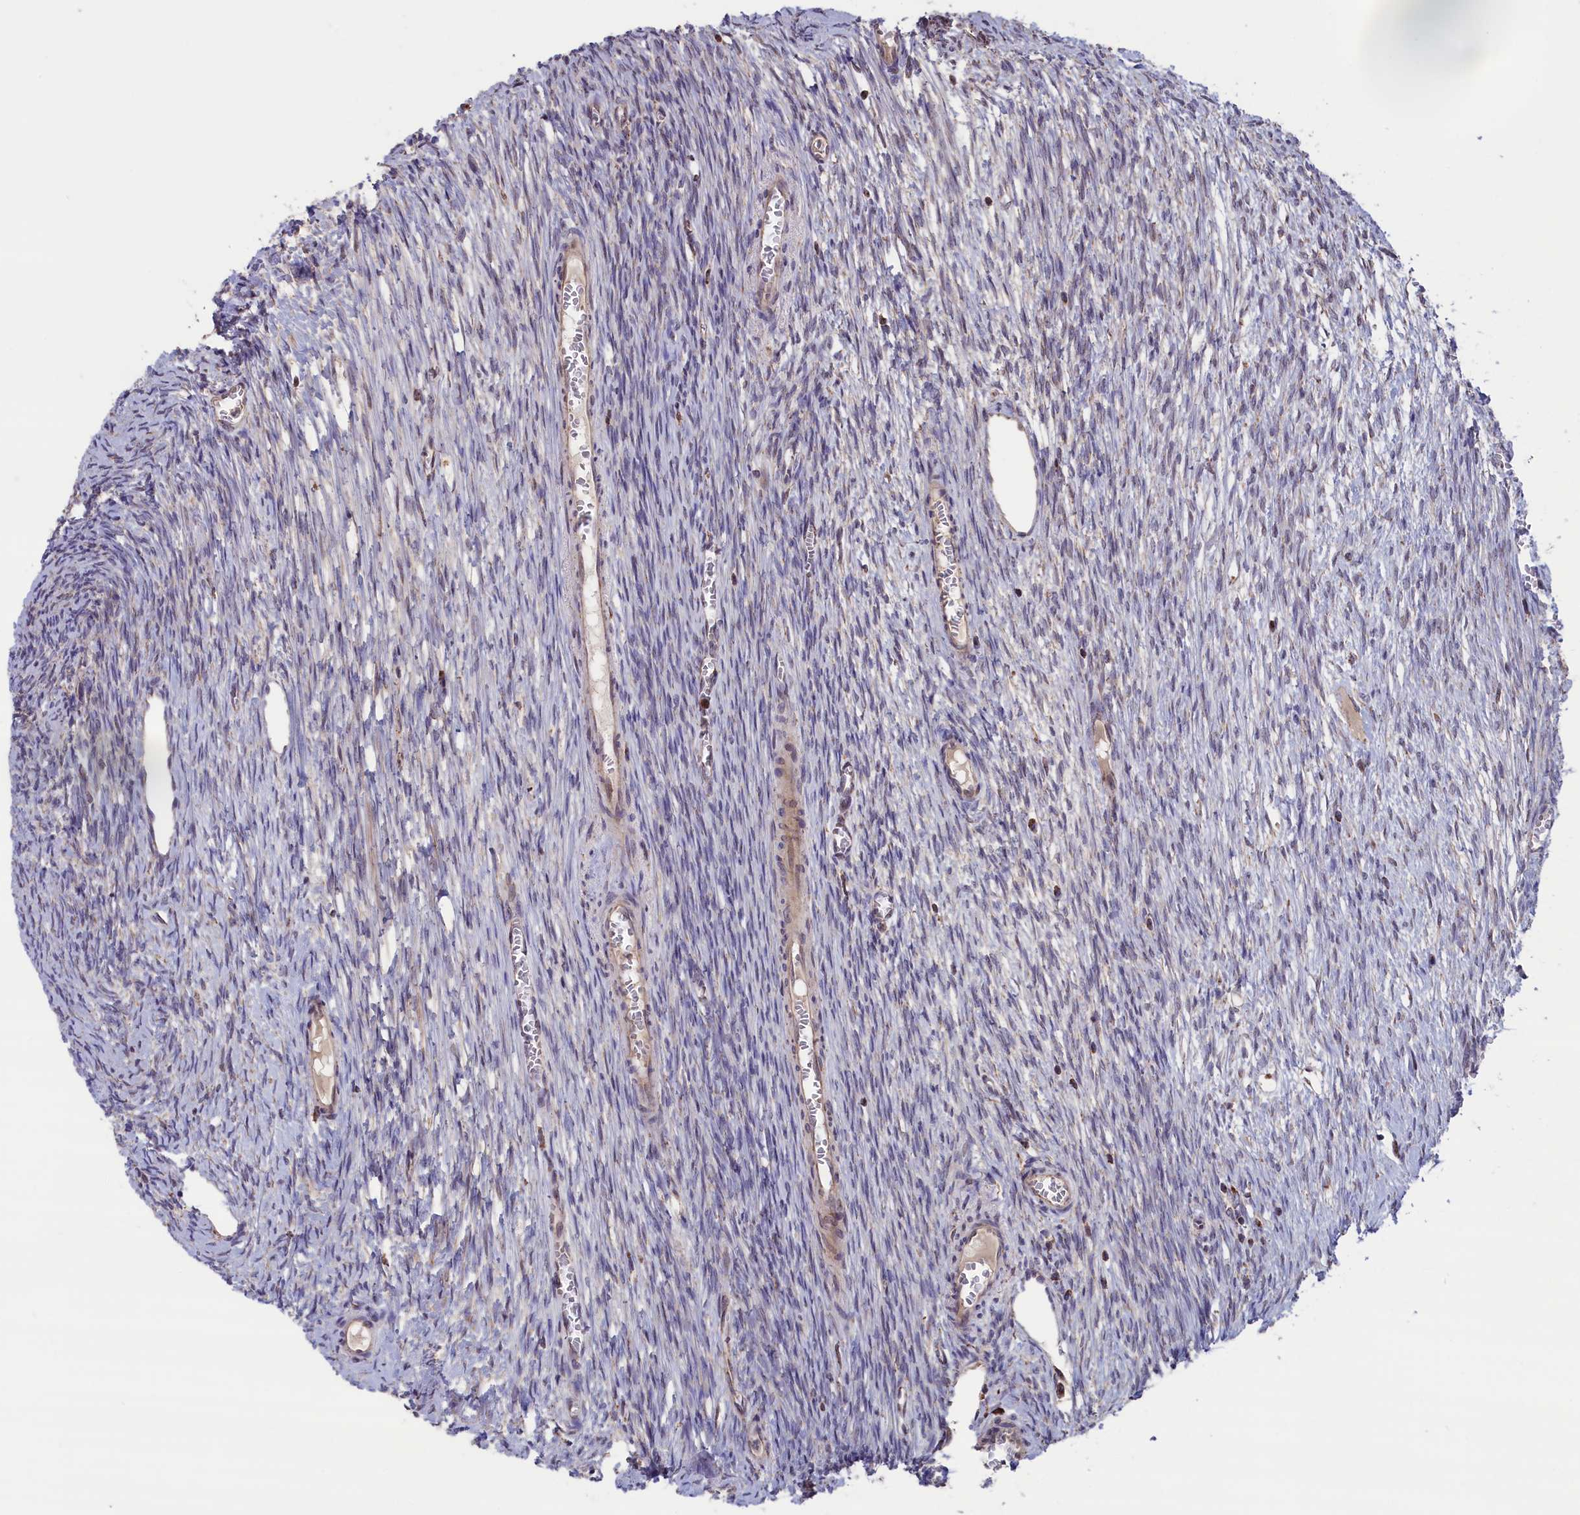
{"staining": {"intensity": "weak", "quantity": "<25%", "location": "cytoplasmic/membranous"}, "tissue": "ovary", "cell_type": "Ovarian stroma cells", "image_type": "normal", "snomed": [{"axis": "morphology", "description": "Normal tissue, NOS"}, {"axis": "topography", "description": "Ovary"}], "caption": "A histopathology image of ovary stained for a protein displays no brown staining in ovarian stroma cells.", "gene": "TIMM44", "patient": {"sex": "female", "age": 44}}